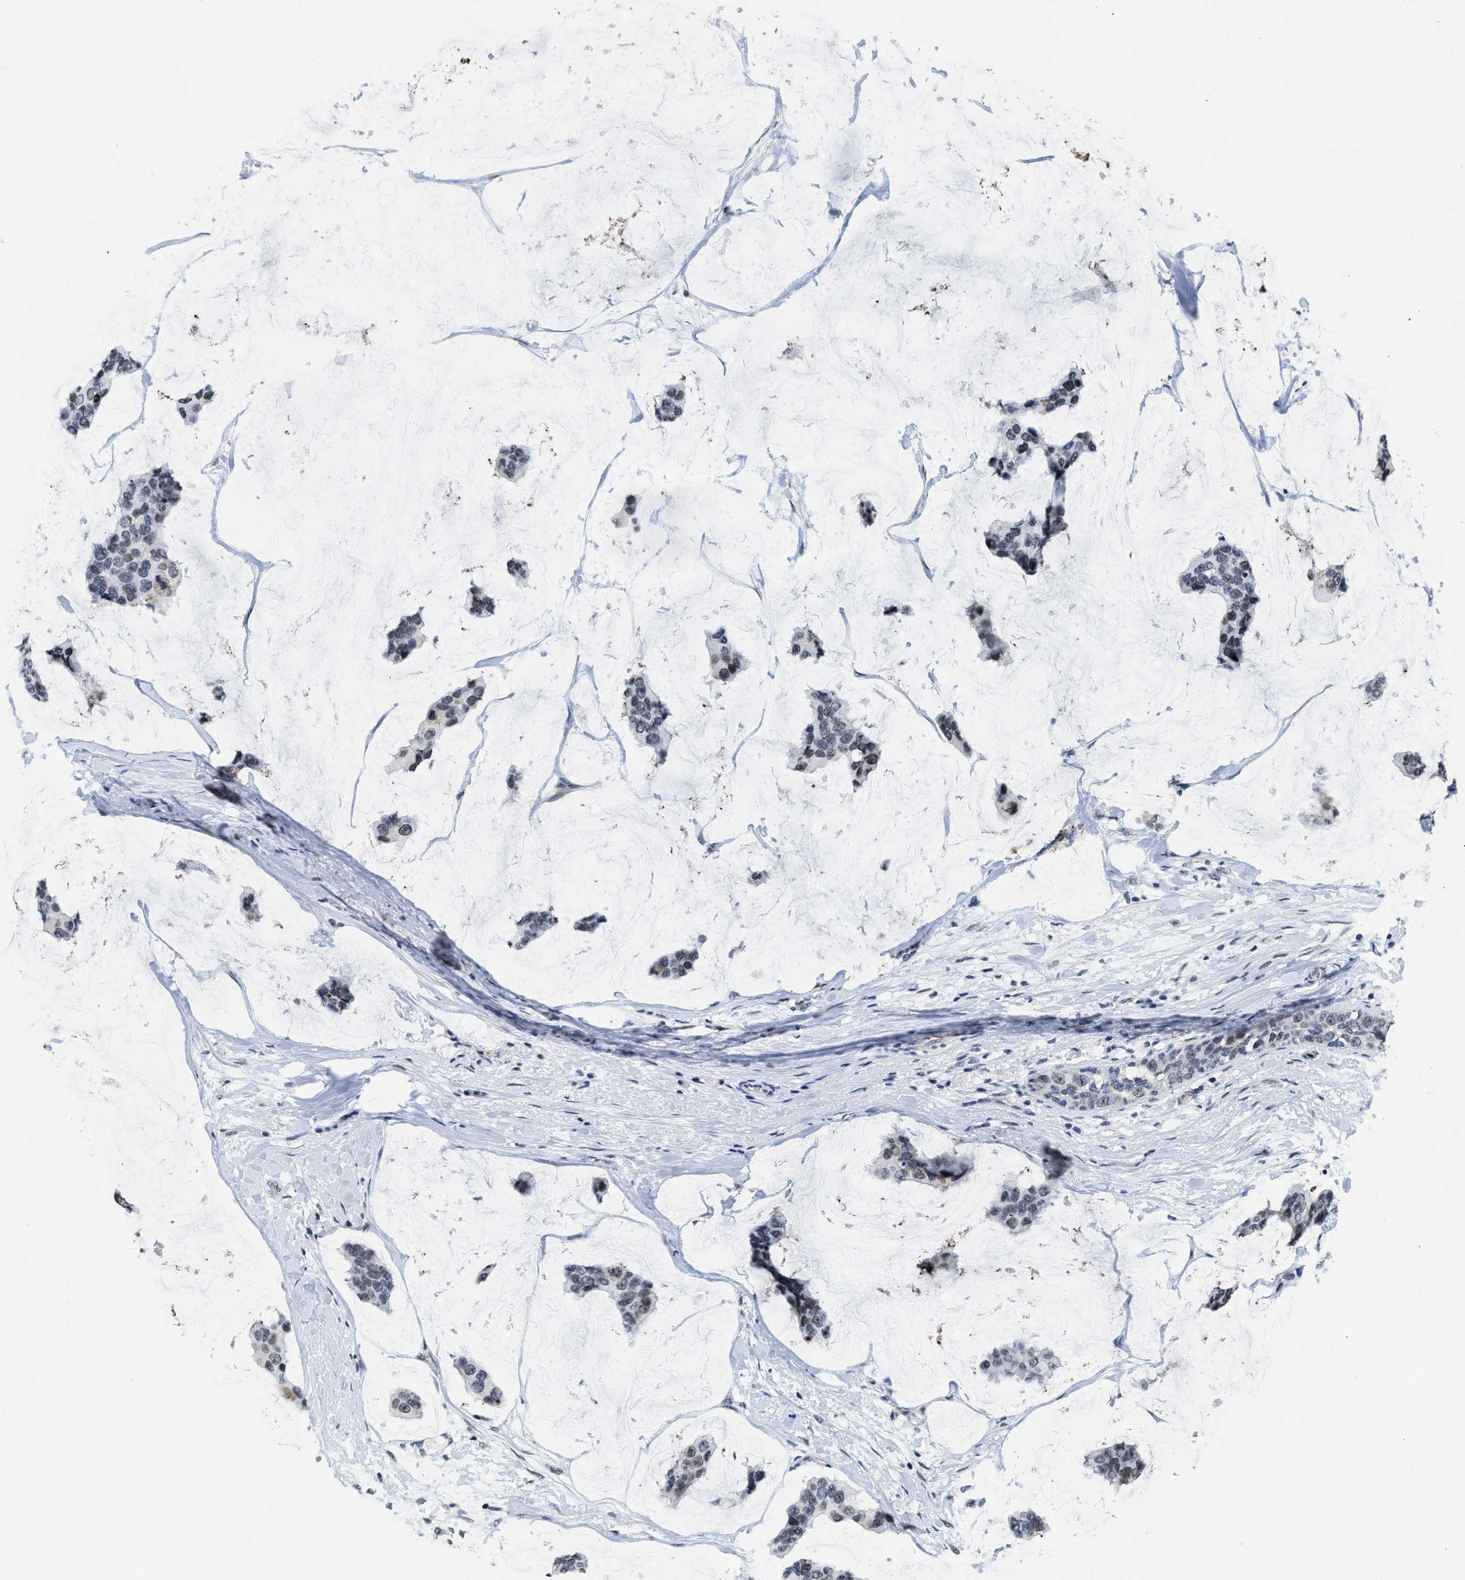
{"staining": {"intensity": "weak", "quantity": "<25%", "location": "nuclear"}, "tissue": "breast cancer", "cell_type": "Tumor cells", "image_type": "cancer", "snomed": [{"axis": "morphology", "description": "Normal tissue, NOS"}, {"axis": "morphology", "description": "Duct carcinoma"}, {"axis": "topography", "description": "Breast"}], "caption": "A high-resolution photomicrograph shows immunohistochemistry (IHC) staining of breast cancer (intraductal carcinoma), which demonstrates no significant expression in tumor cells.", "gene": "SUPT16H", "patient": {"sex": "female", "age": 50}}